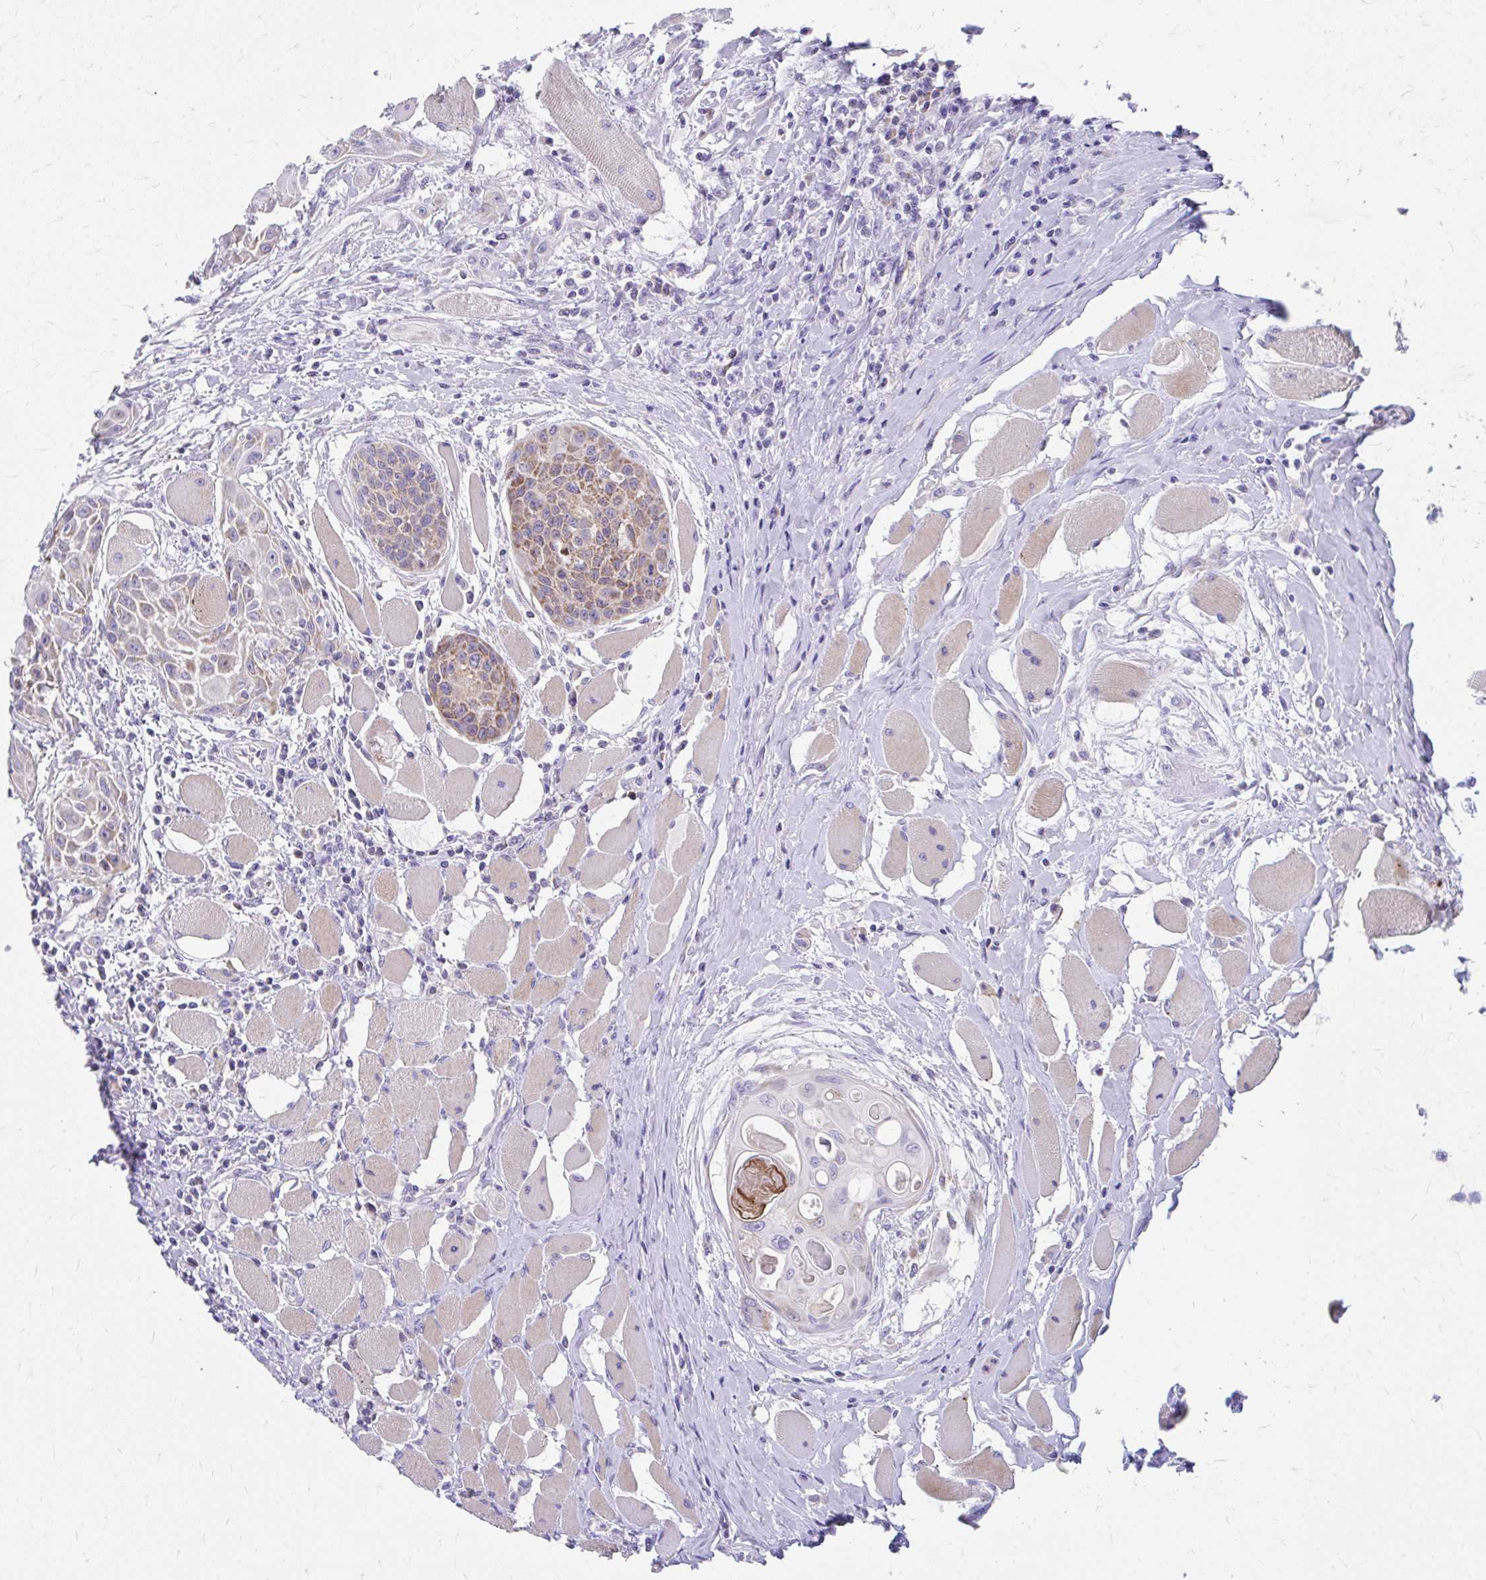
{"staining": {"intensity": "moderate", "quantity": "25%-75%", "location": "cytoplasmic/membranous"}, "tissue": "head and neck cancer", "cell_type": "Tumor cells", "image_type": "cancer", "snomed": [{"axis": "morphology", "description": "Squamous cell carcinoma, NOS"}, {"axis": "topography", "description": "Head-Neck"}], "caption": "There is medium levels of moderate cytoplasmic/membranous expression in tumor cells of head and neck cancer (squamous cell carcinoma), as demonstrated by immunohistochemical staining (brown color).", "gene": "MRPL19", "patient": {"sex": "female", "age": 73}}